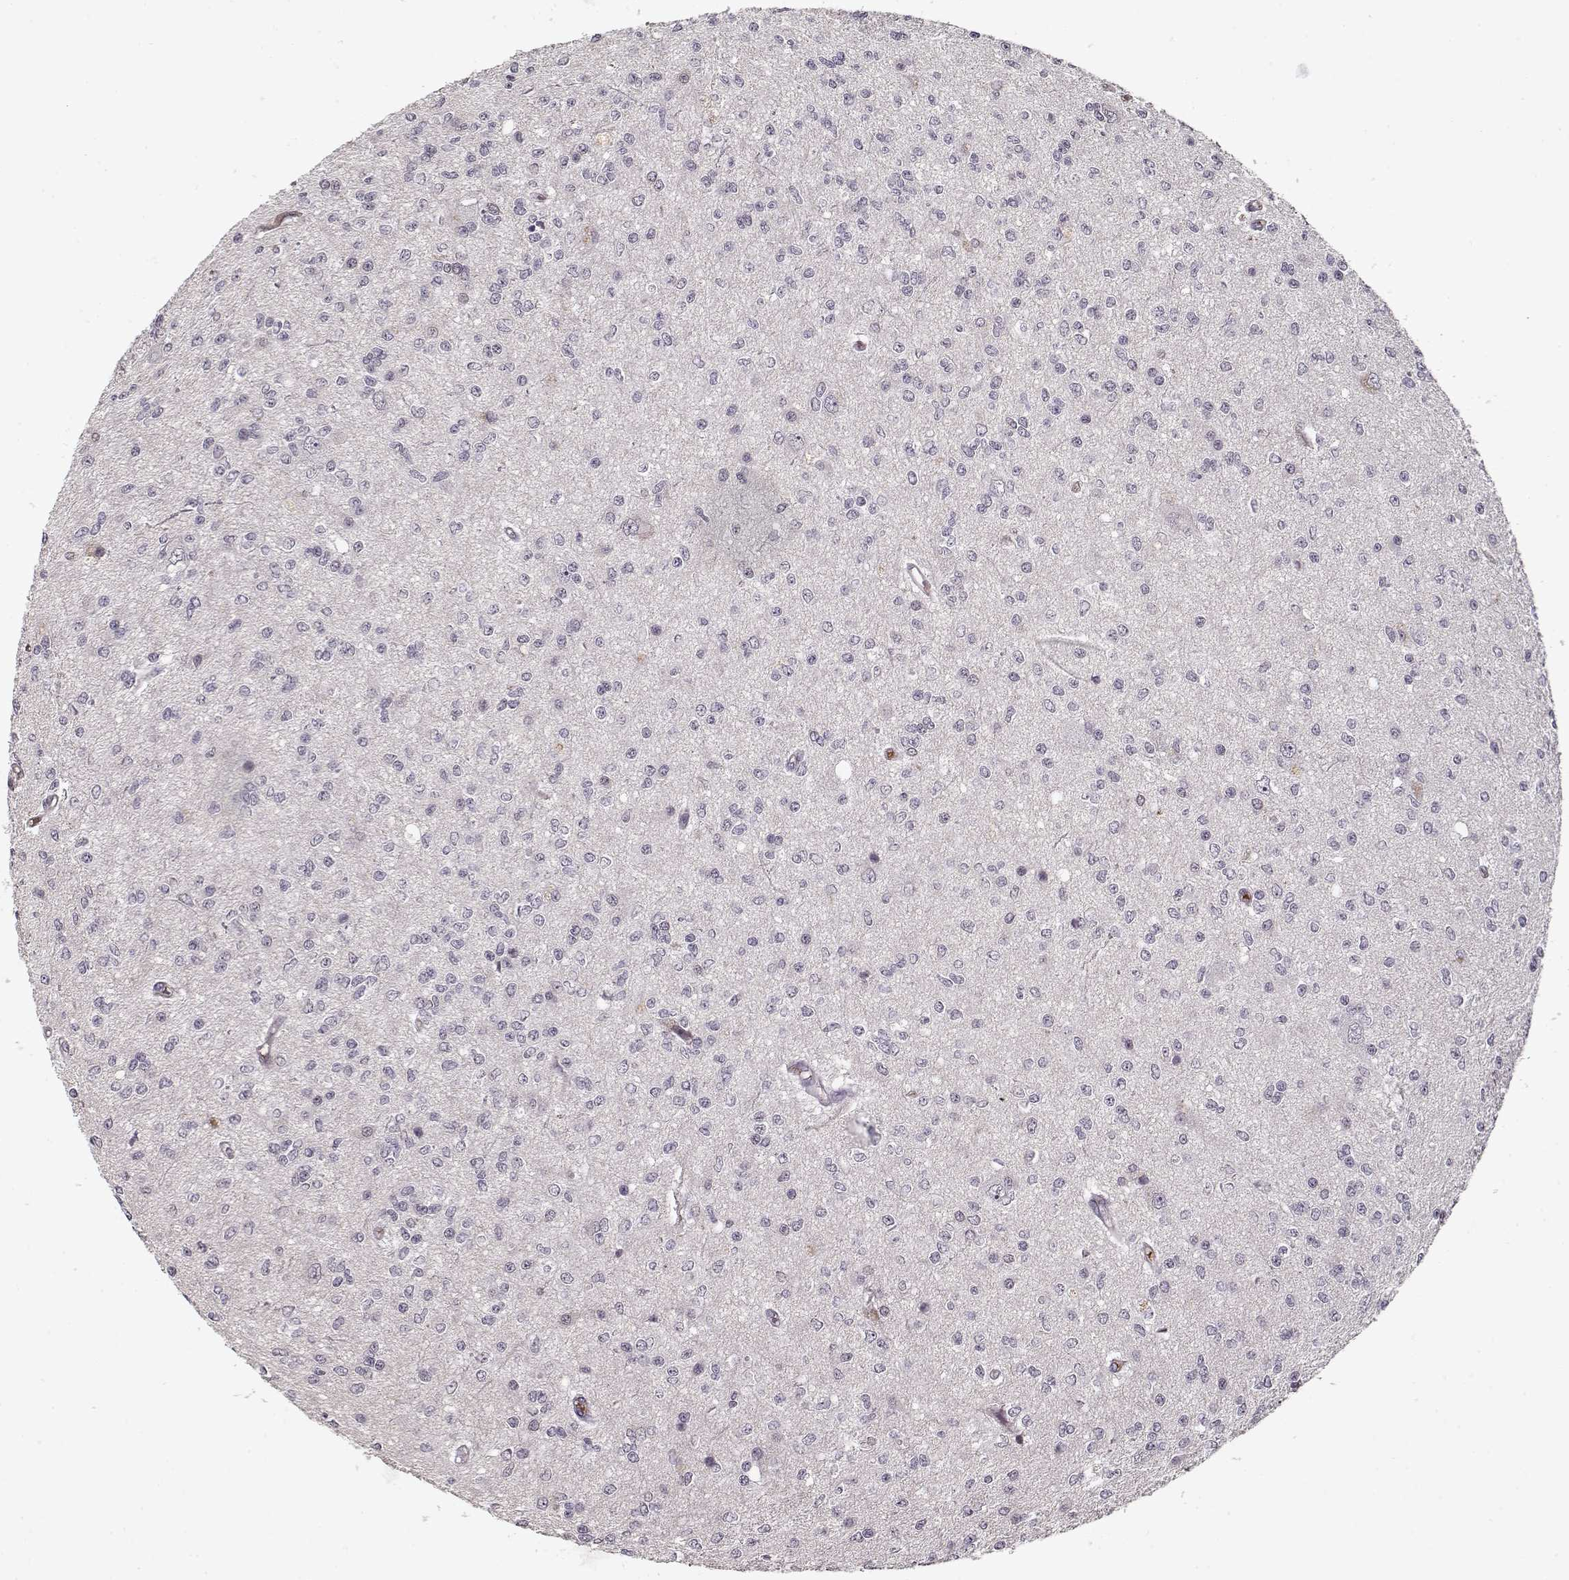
{"staining": {"intensity": "negative", "quantity": "none", "location": "none"}, "tissue": "glioma", "cell_type": "Tumor cells", "image_type": "cancer", "snomed": [{"axis": "morphology", "description": "Glioma, malignant, Low grade"}, {"axis": "topography", "description": "Brain"}], "caption": "DAB immunohistochemical staining of human glioma shows no significant expression in tumor cells.", "gene": "AFM", "patient": {"sex": "male", "age": 67}}